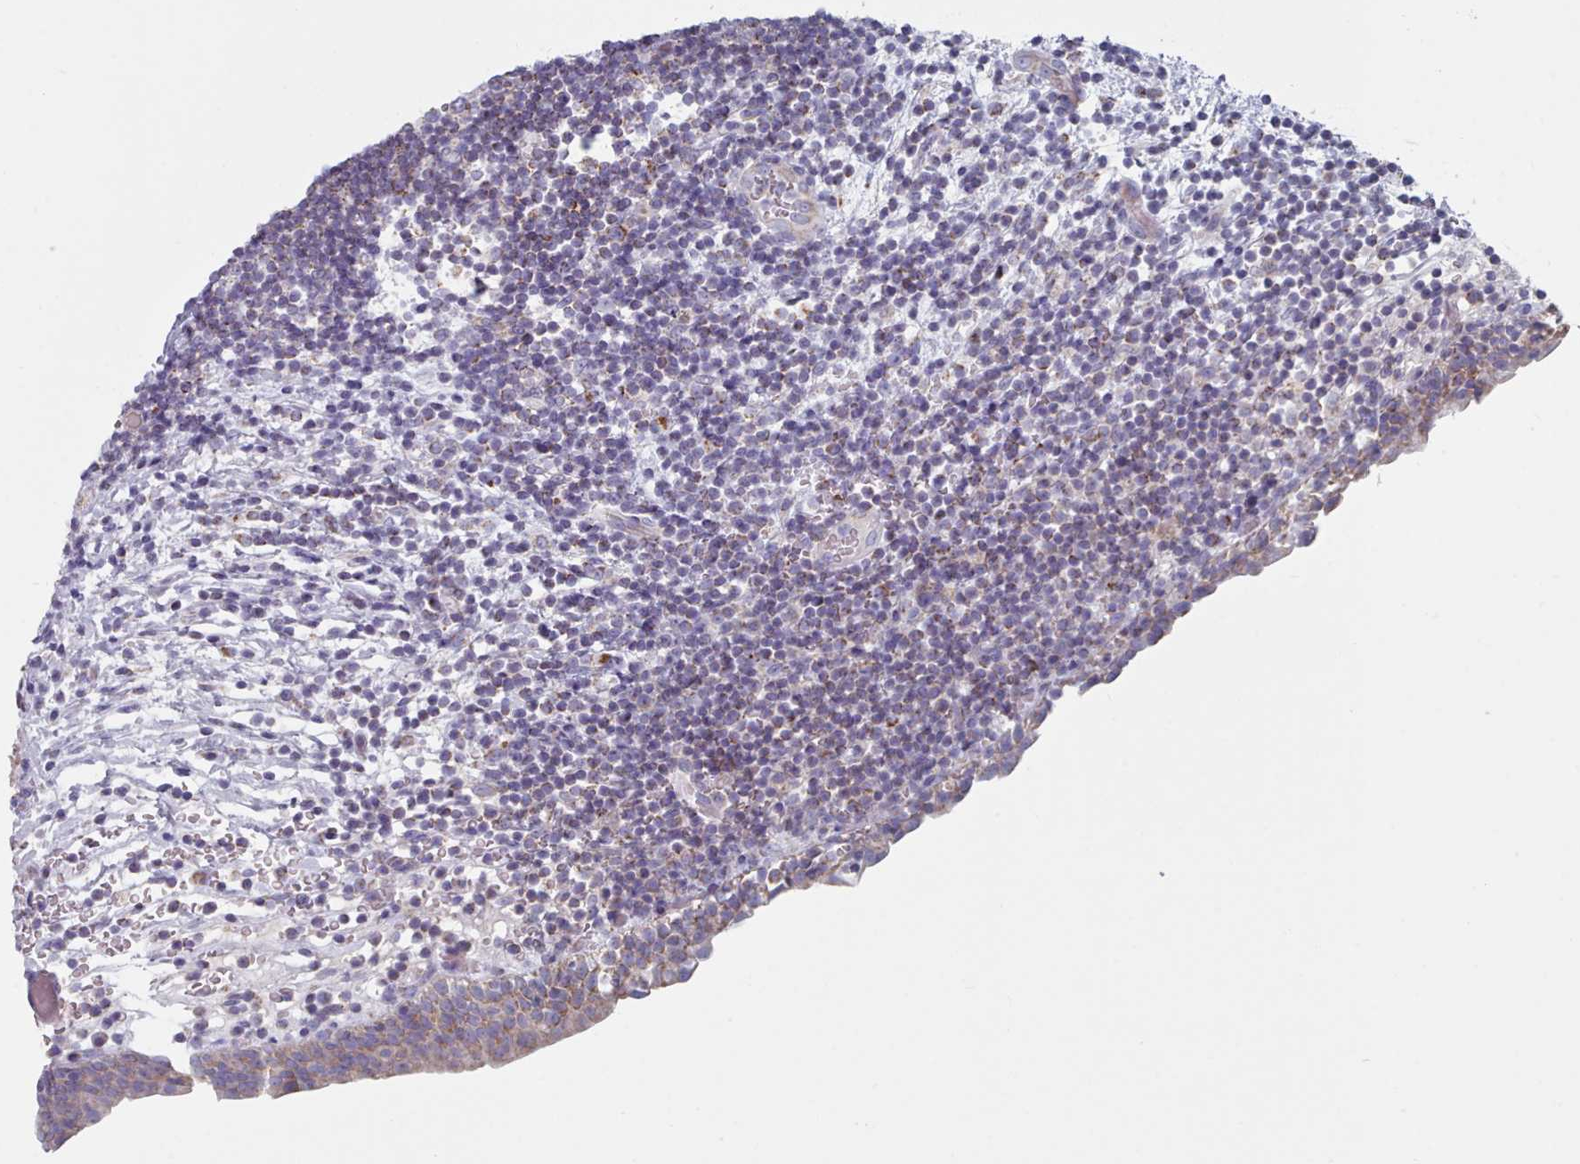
{"staining": {"intensity": "moderate", "quantity": "25%-75%", "location": "cytoplasmic/membranous"}, "tissue": "urinary bladder", "cell_type": "Urothelial cells", "image_type": "normal", "snomed": [{"axis": "morphology", "description": "Normal tissue, NOS"}, {"axis": "topography", "description": "Urinary bladder"}], "caption": "Immunohistochemical staining of normal human urinary bladder reveals moderate cytoplasmic/membranous protein staining in approximately 25%-75% of urothelial cells. (Brightfield microscopy of DAB IHC at high magnification).", "gene": "HAO1", "patient": {"sex": "male", "age": 83}}